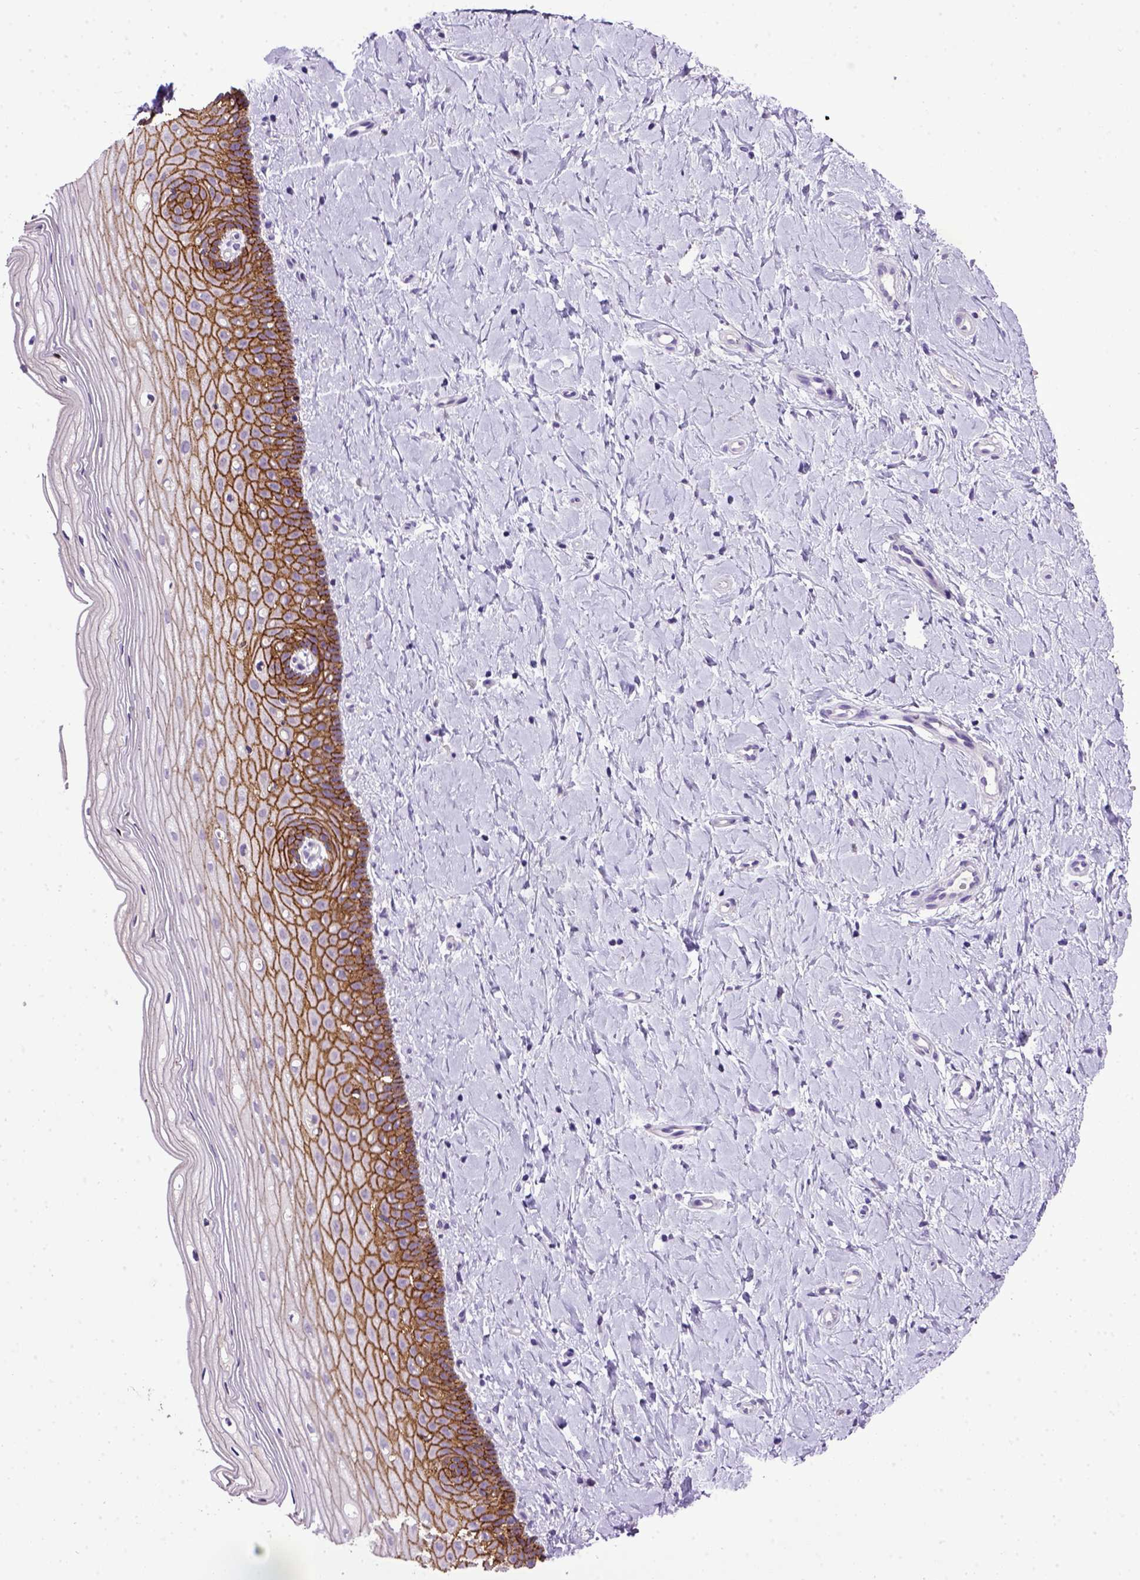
{"staining": {"intensity": "strong", "quantity": ">75%", "location": "cytoplasmic/membranous"}, "tissue": "cervix", "cell_type": "Glandular cells", "image_type": "normal", "snomed": [{"axis": "morphology", "description": "Normal tissue, NOS"}, {"axis": "topography", "description": "Cervix"}], "caption": "The photomicrograph demonstrates a brown stain indicating the presence of a protein in the cytoplasmic/membranous of glandular cells in cervix. (IHC, brightfield microscopy, high magnification).", "gene": "CDH1", "patient": {"sex": "female", "age": 37}}